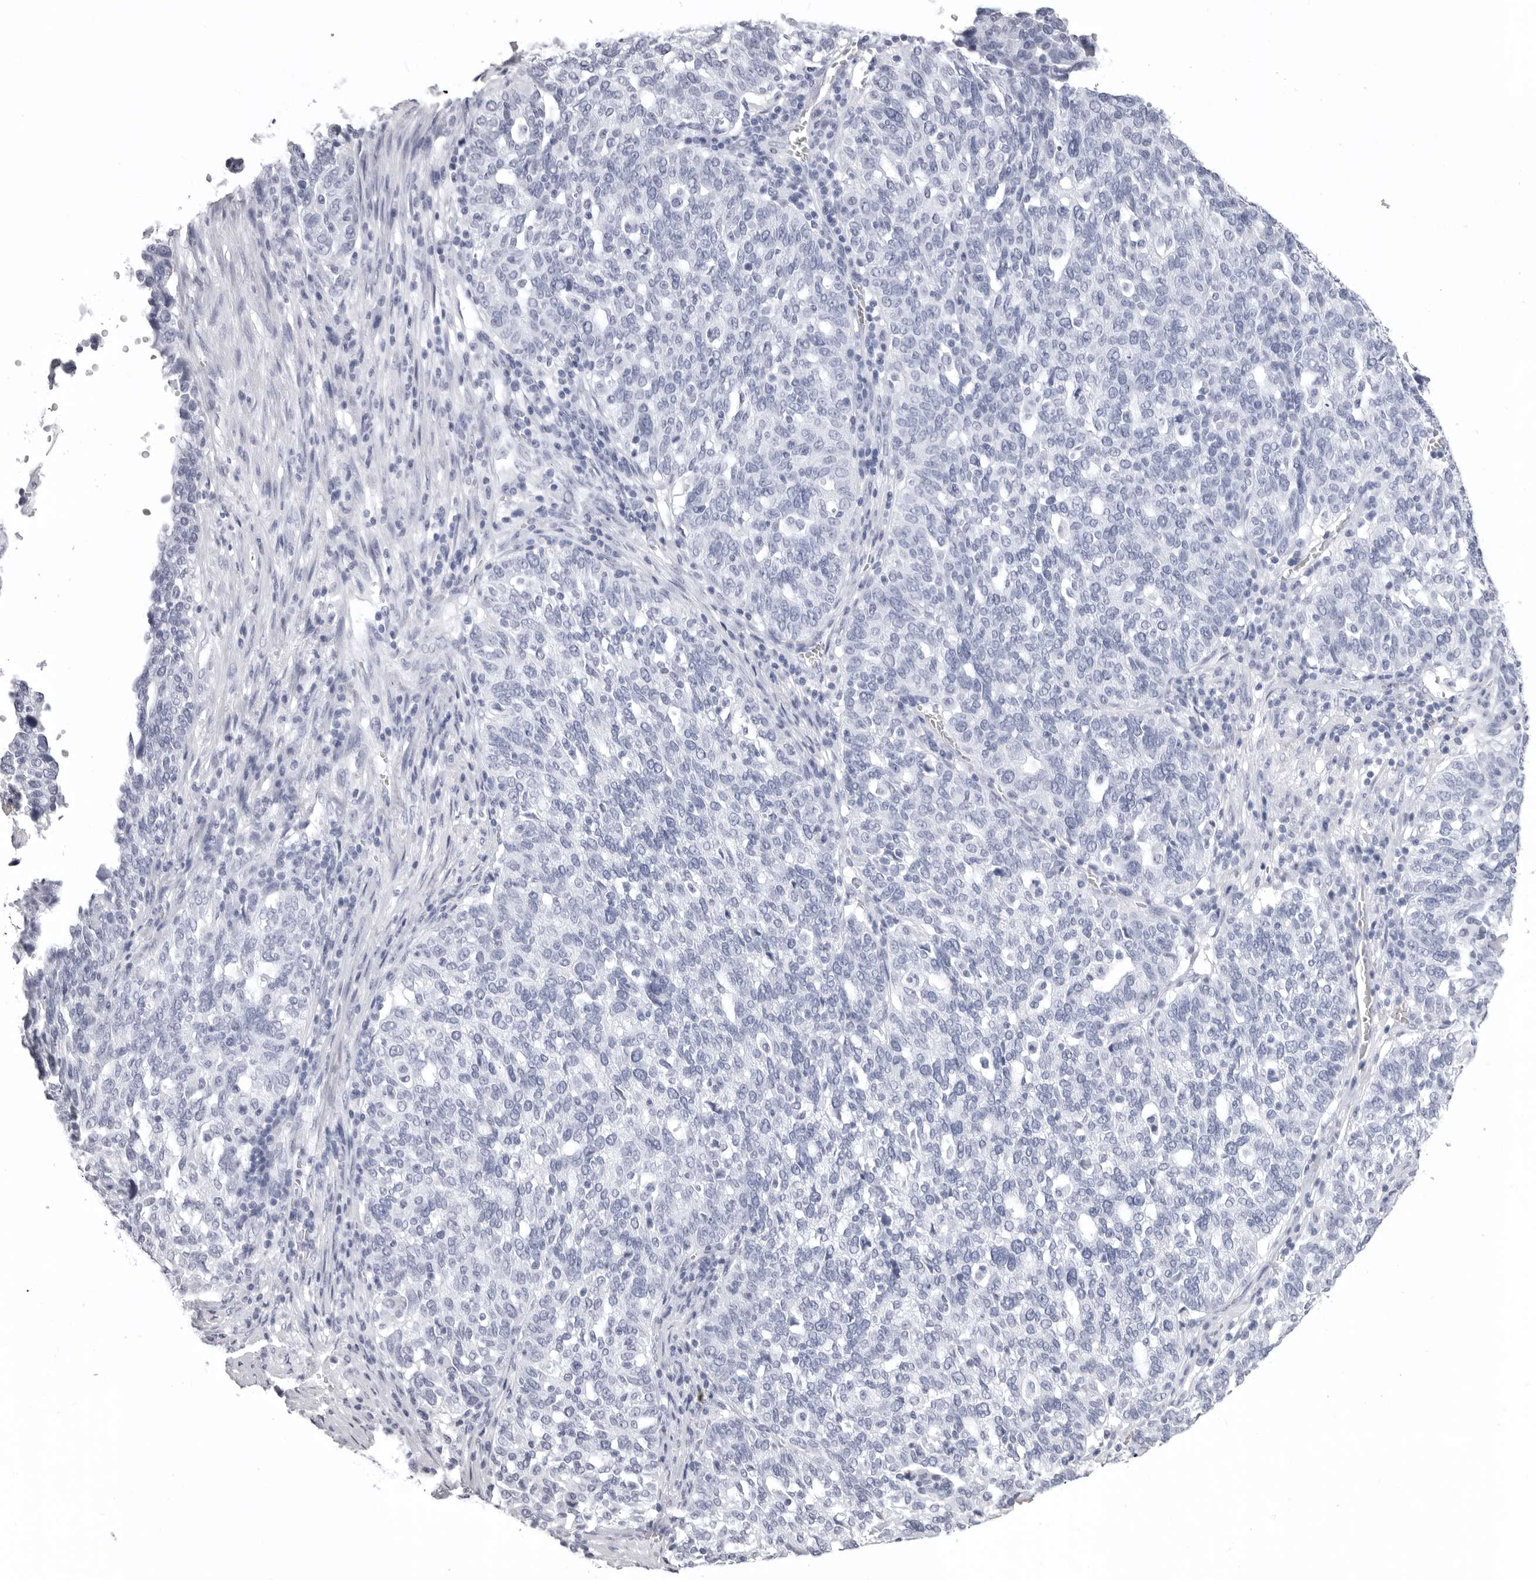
{"staining": {"intensity": "negative", "quantity": "none", "location": "none"}, "tissue": "ovarian cancer", "cell_type": "Tumor cells", "image_type": "cancer", "snomed": [{"axis": "morphology", "description": "Cystadenocarcinoma, serous, NOS"}, {"axis": "topography", "description": "Ovary"}], "caption": "Ovarian serous cystadenocarcinoma stained for a protein using immunohistochemistry (IHC) exhibits no expression tumor cells.", "gene": "LGALS4", "patient": {"sex": "female", "age": 59}}